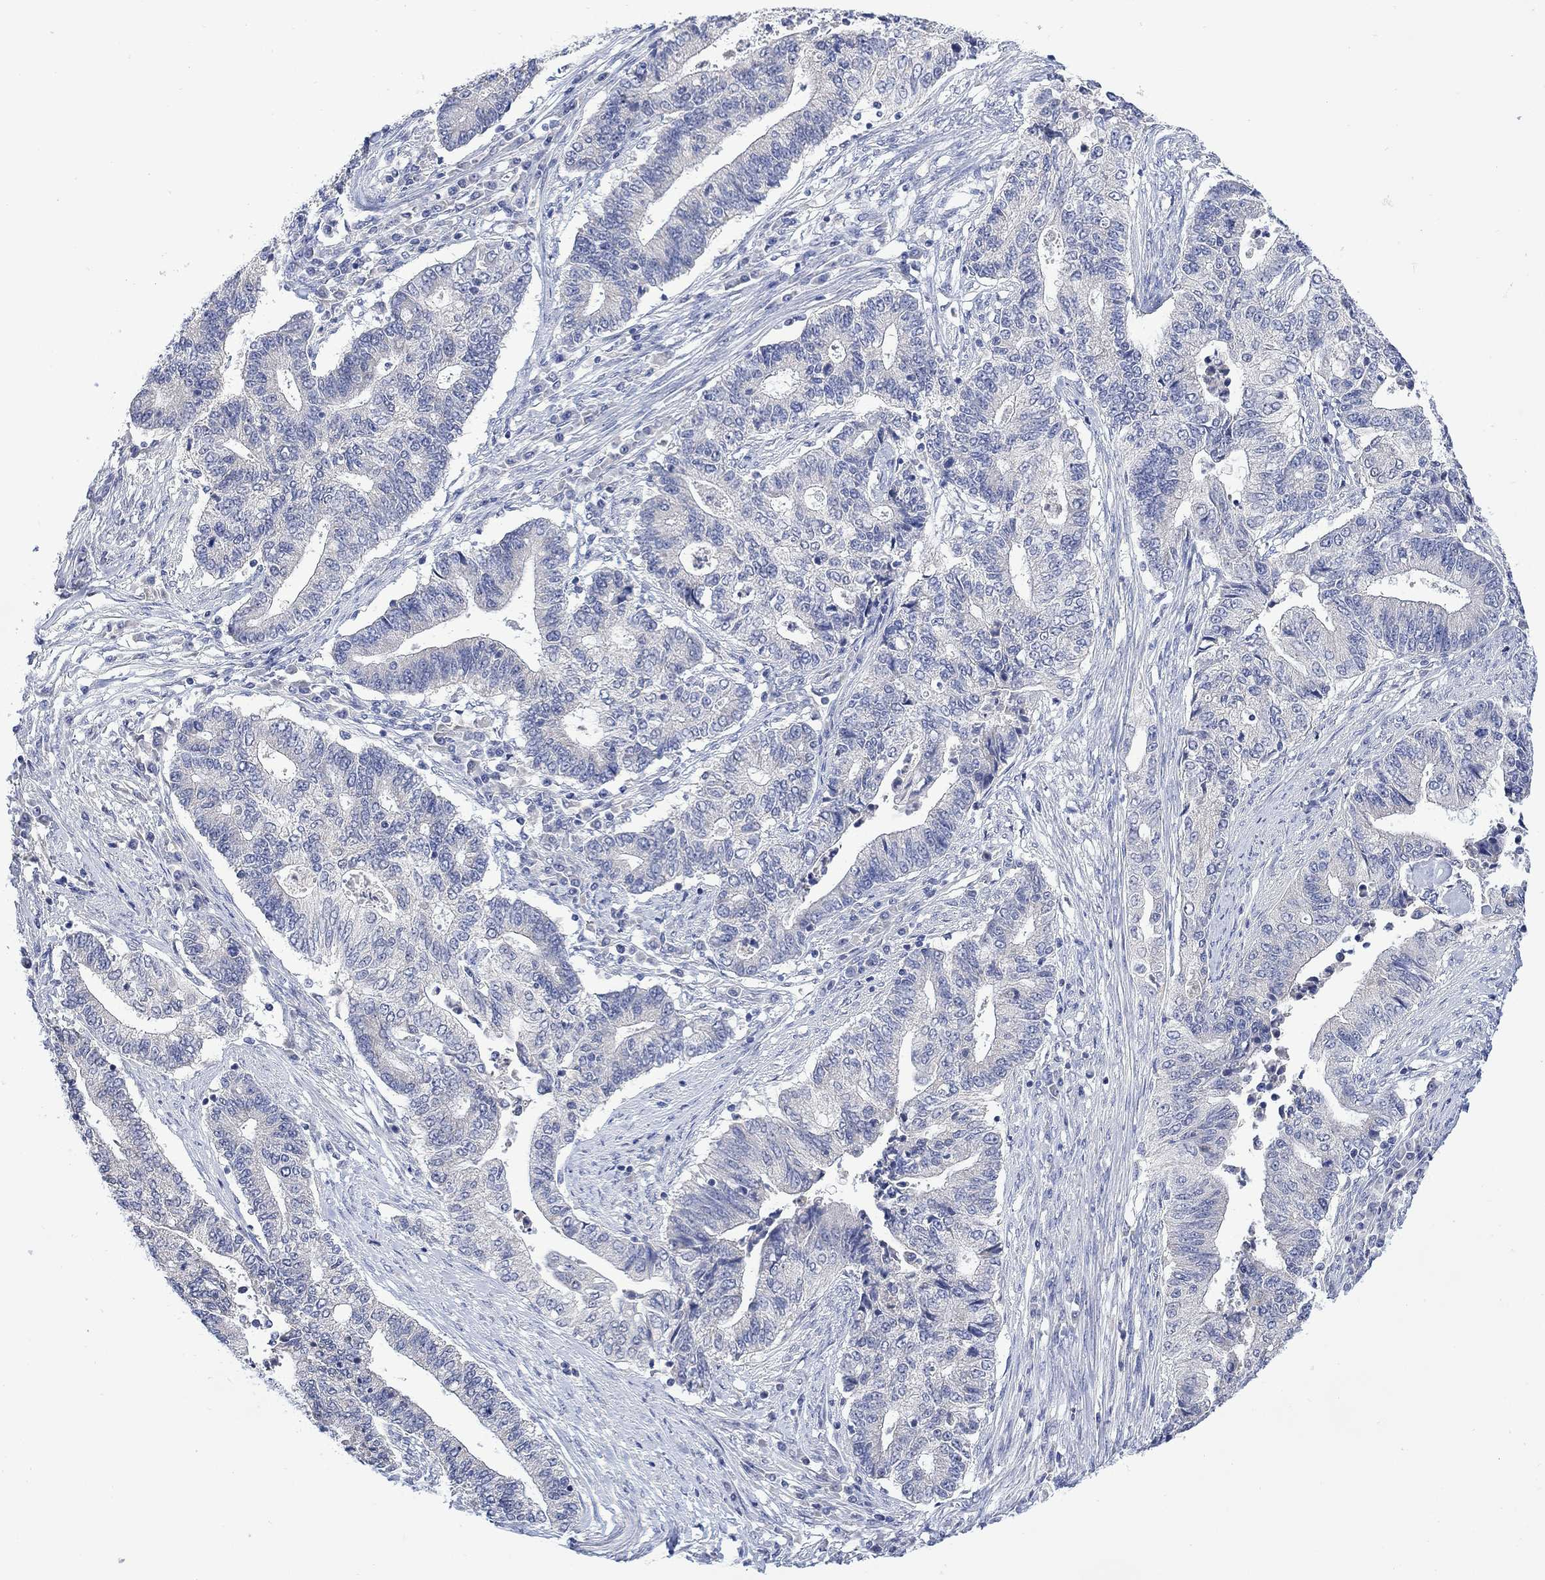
{"staining": {"intensity": "negative", "quantity": "none", "location": "none"}, "tissue": "endometrial cancer", "cell_type": "Tumor cells", "image_type": "cancer", "snomed": [{"axis": "morphology", "description": "Adenocarcinoma, NOS"}, {"axis": "topography", "description": "Uterus"}, {"axis": "topography", "description": "Endometrium"}], "caption": "DAB immunohistochemical staining of human adenocarcinoma (endometrial) demonstrates no significant positivity in tumor cells.", "gene": "FBP2", "patient": {"sex": "female", "age": 54}}